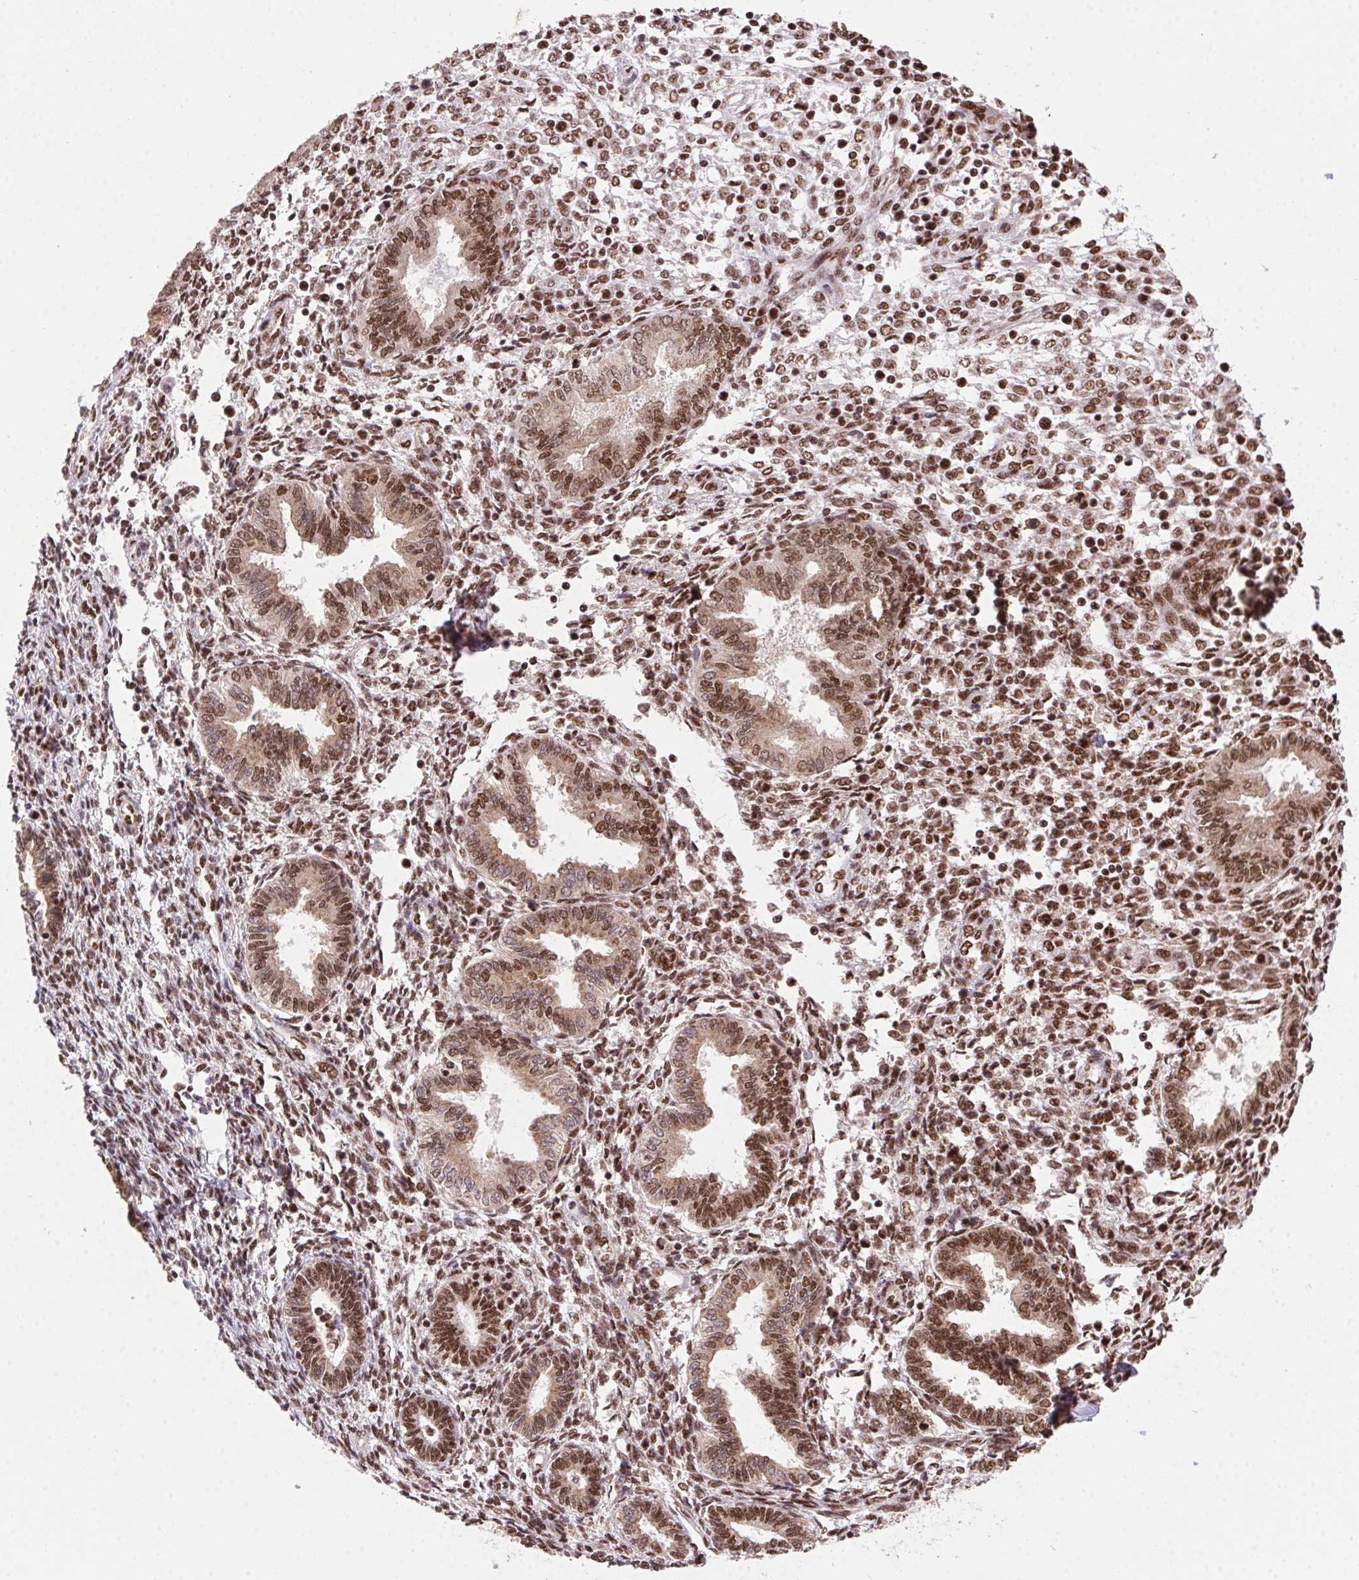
{"staining": {"intensity": "moderate", "quantity": "25%-75%", "location": "nuclear"}, "tissue": "endometrium", "cell_type": "Cells in endometrial stroma", "image_type": "normal", "snomed": [{"axis": "morphology", "description": "Normal tissue, NOS"}, {"axis": "topography", "description": "Endometrium"}], "caption": "Protein expression analysis of unremarkable human endometrium reveals moderate nuclear expression in about 25%-75% of cells in endometrial stroma.", "gene": "ZNF207", "patient": {"sex": "female", "age": 42}}